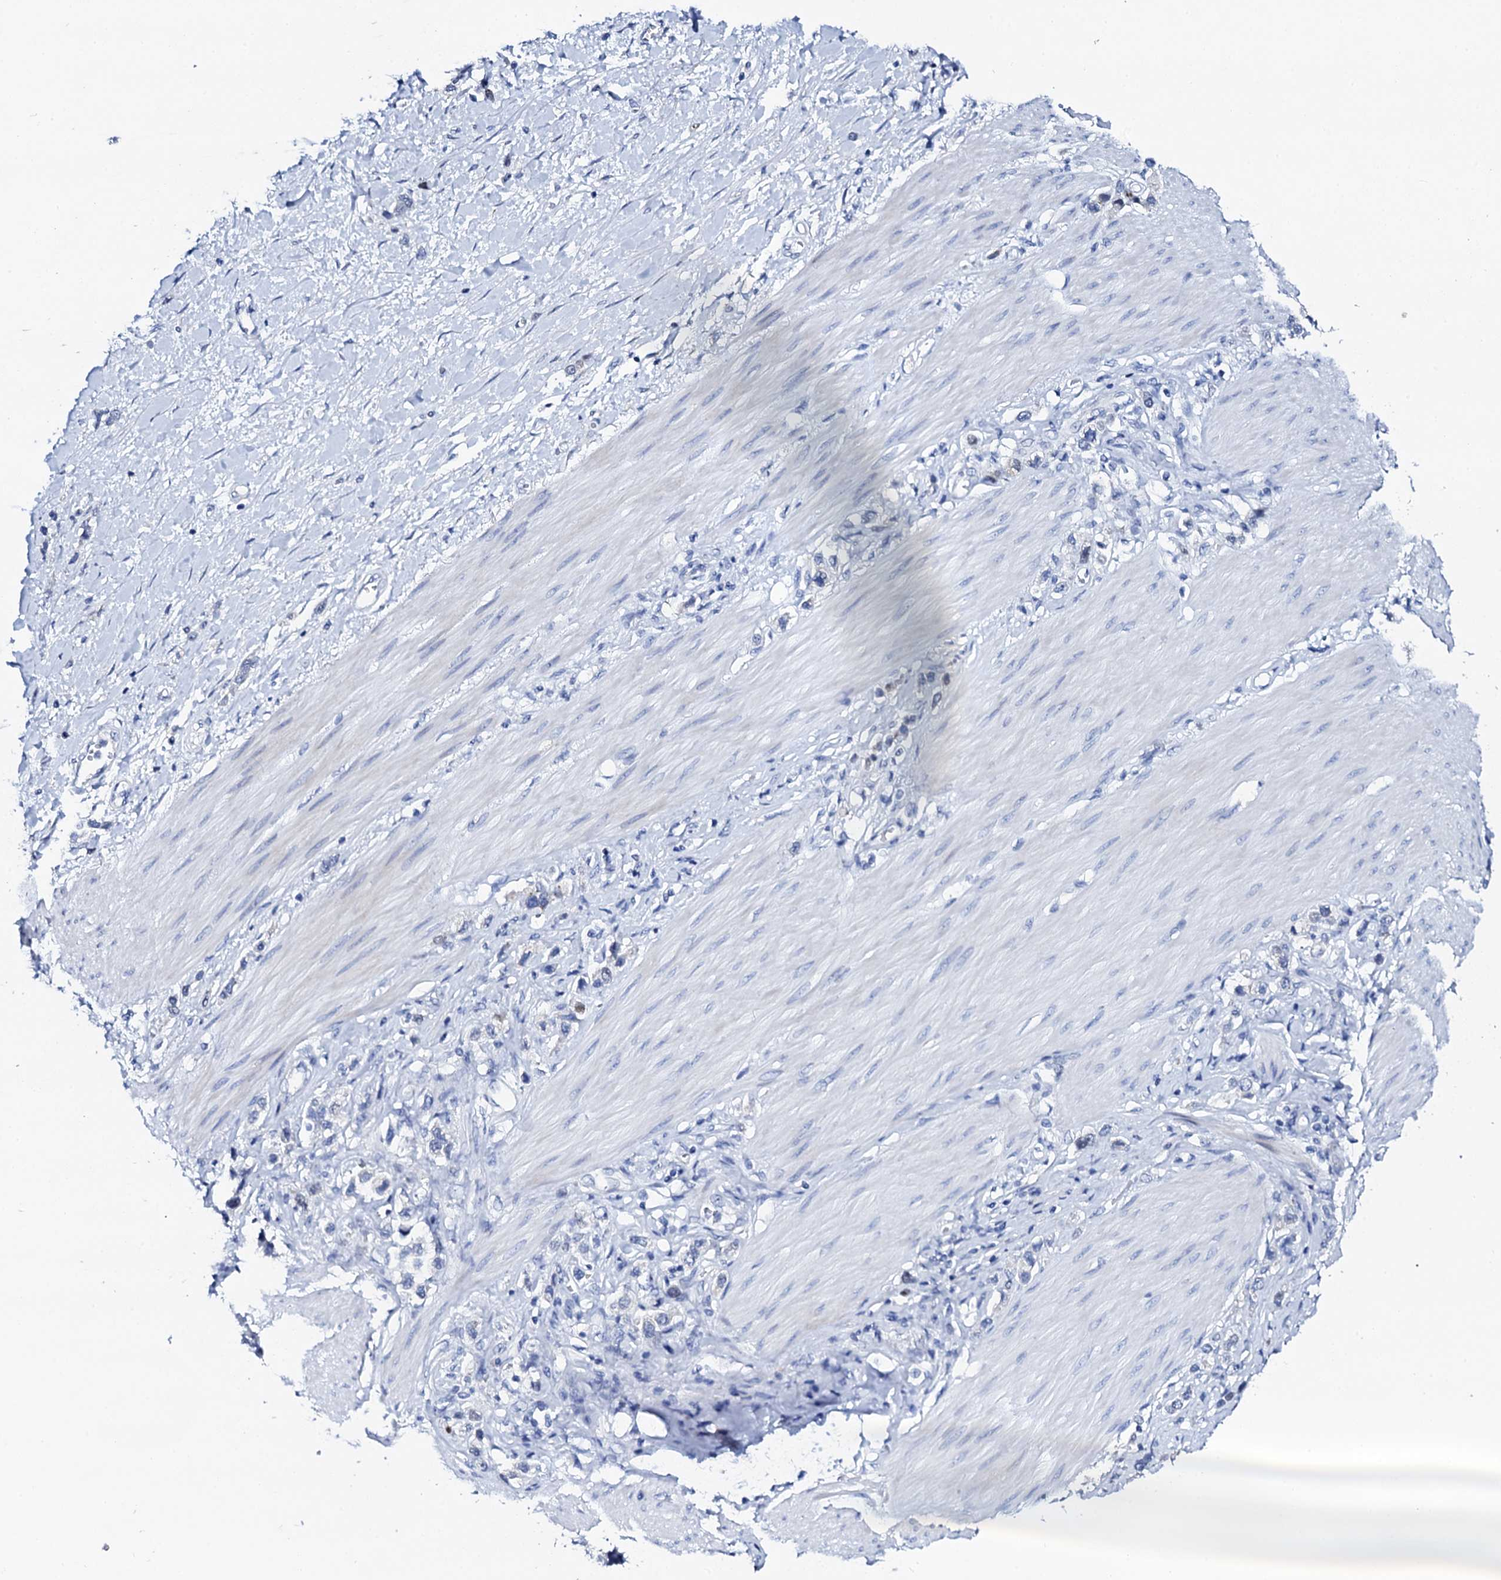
{"staining": {"intensity": "negative", "quantity": "none", "location": "none"}, "tissue": "stomach cancer", "cell_type": "Tumor cells", "image_type": "cancer", "snomed": [{"axis": "morphology", "description": "Normal tissue, NOS"}, {"axis": "morphology", "description": "Adenocarcinoma, NOS"}, {"axis": "topography", "description": "Stomach, upper"}, {"axis": "topography", "description": "Stomach"}], "caption": "IHC photomicrograph of stomach cancer (adenocarcinoma) stained for a protein (brown), which shows no positivity in tumor cells.", "gene": "NUDT13", "patient": {"sex": "female", "age": 65}}